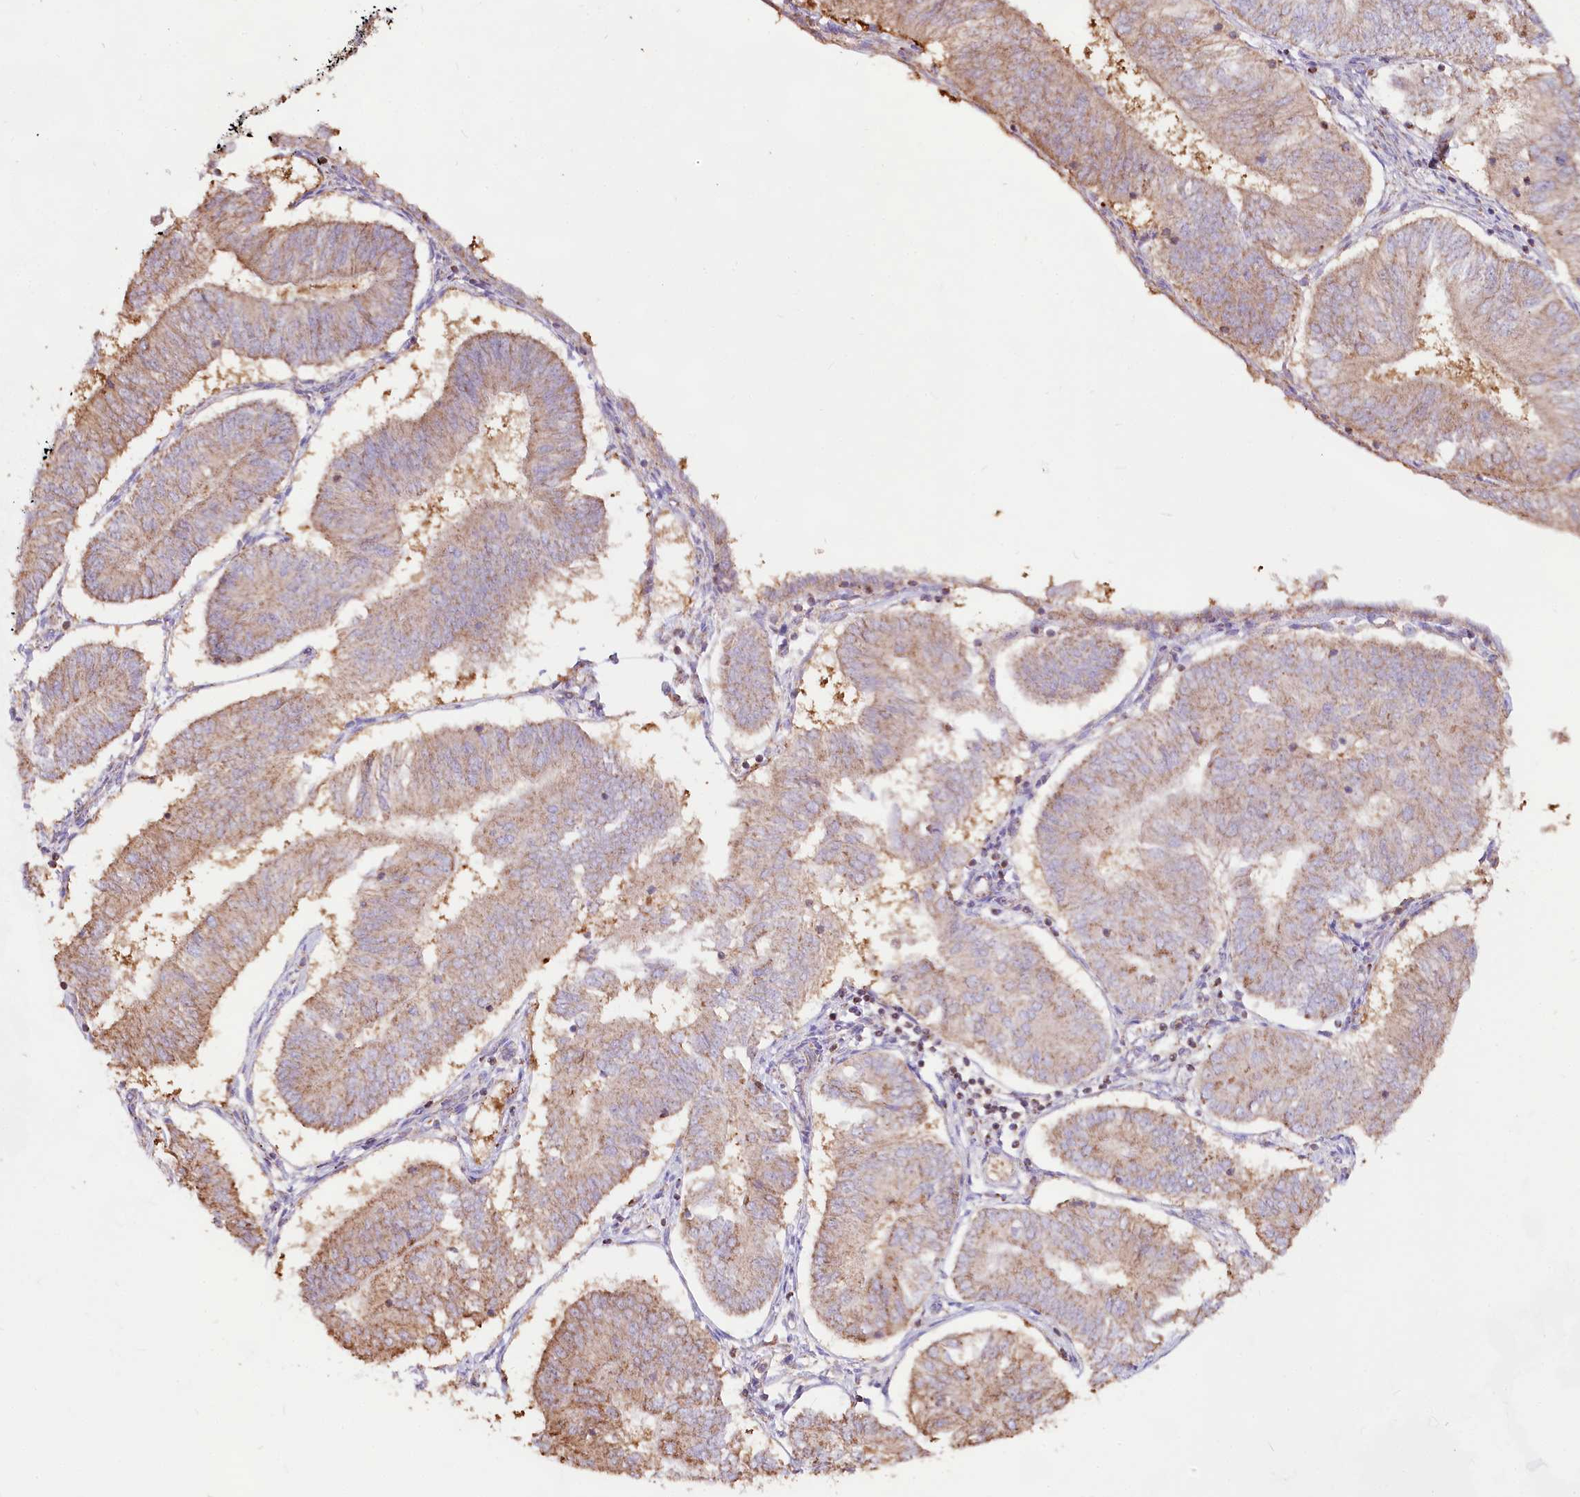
{"staining": {"intensity": "moderate", "quantity": ">75%", "location": "cytoplasmic/membranous"}, "tissue": "endometrial cancer", "cell_type": "Tumor cells", "image_type": "cancer", "snomed": [{"axis": "morphology", "description": "Adenocarcinoma, NOS"}, {"axis": "topography", "description": "Endometrium"}], "caption": "Immunohistochemistry (IHC) micrograph of human adenocarcinoma (endometrial) stained for a protein (brown), which exhibits medium levels of moderate cytoplasmic/membranous expression in about >75% of tumor cells.", "gene": "TASOR2", "patient": {"sex": "female", "age": 58}}